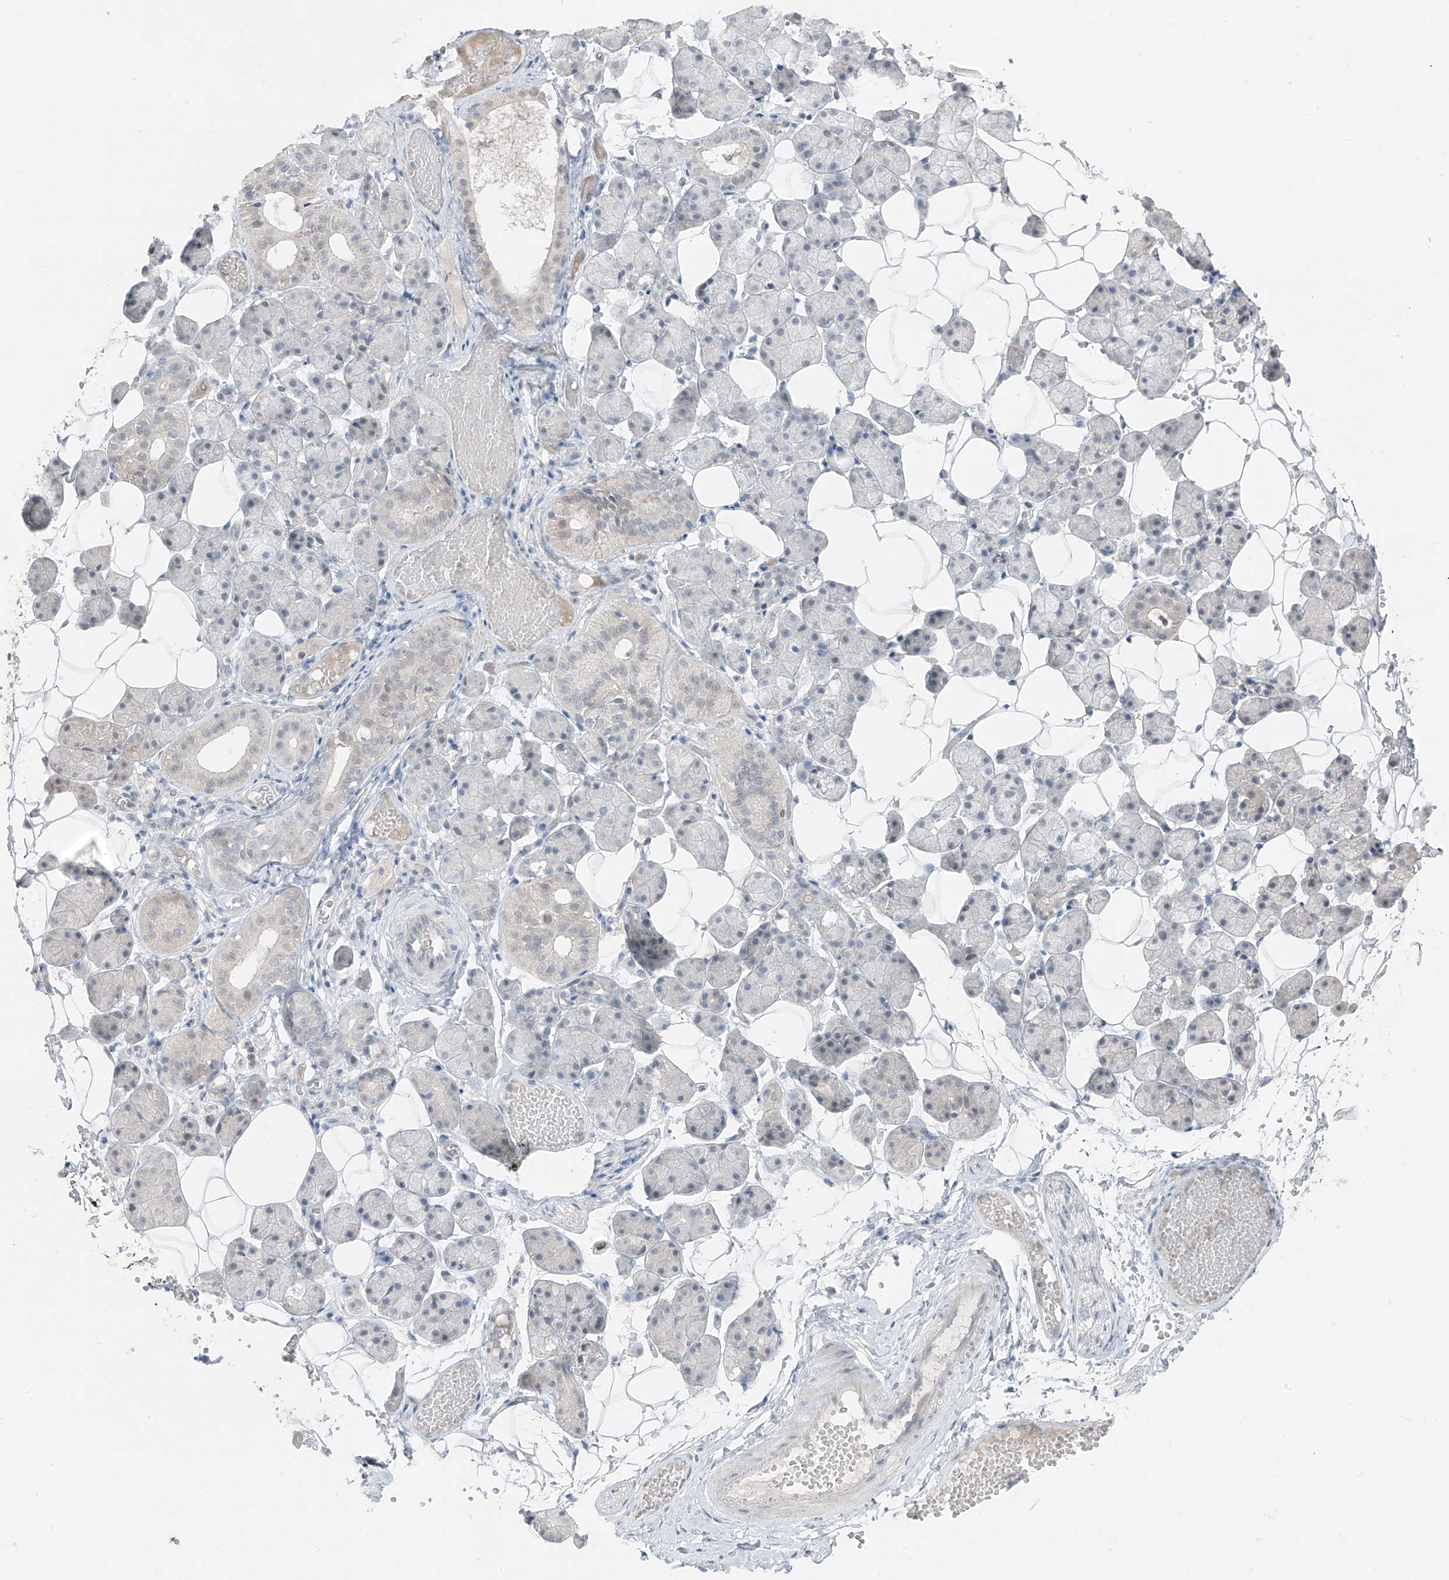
{"staining": {"intensity": "weak", "quantity": "<25%", "location": "cytoplasmic/membranous"}, "tissue": "salivary gland", "cell_type": "Glandular cells", "image_type": "normal", "snomed": [{"axis": "morphology", "description": "Normal tissue, NOS"}, {"axis": "topography", "description": "Salivary gland"}], "caption": "This is a micrograph of immunohistochemistry (IHC) staining of benign salivary gland, which shows no staining in glandular cells.", "gene": "PRDM6", "patient": {"sex": "female", "age": 33}}